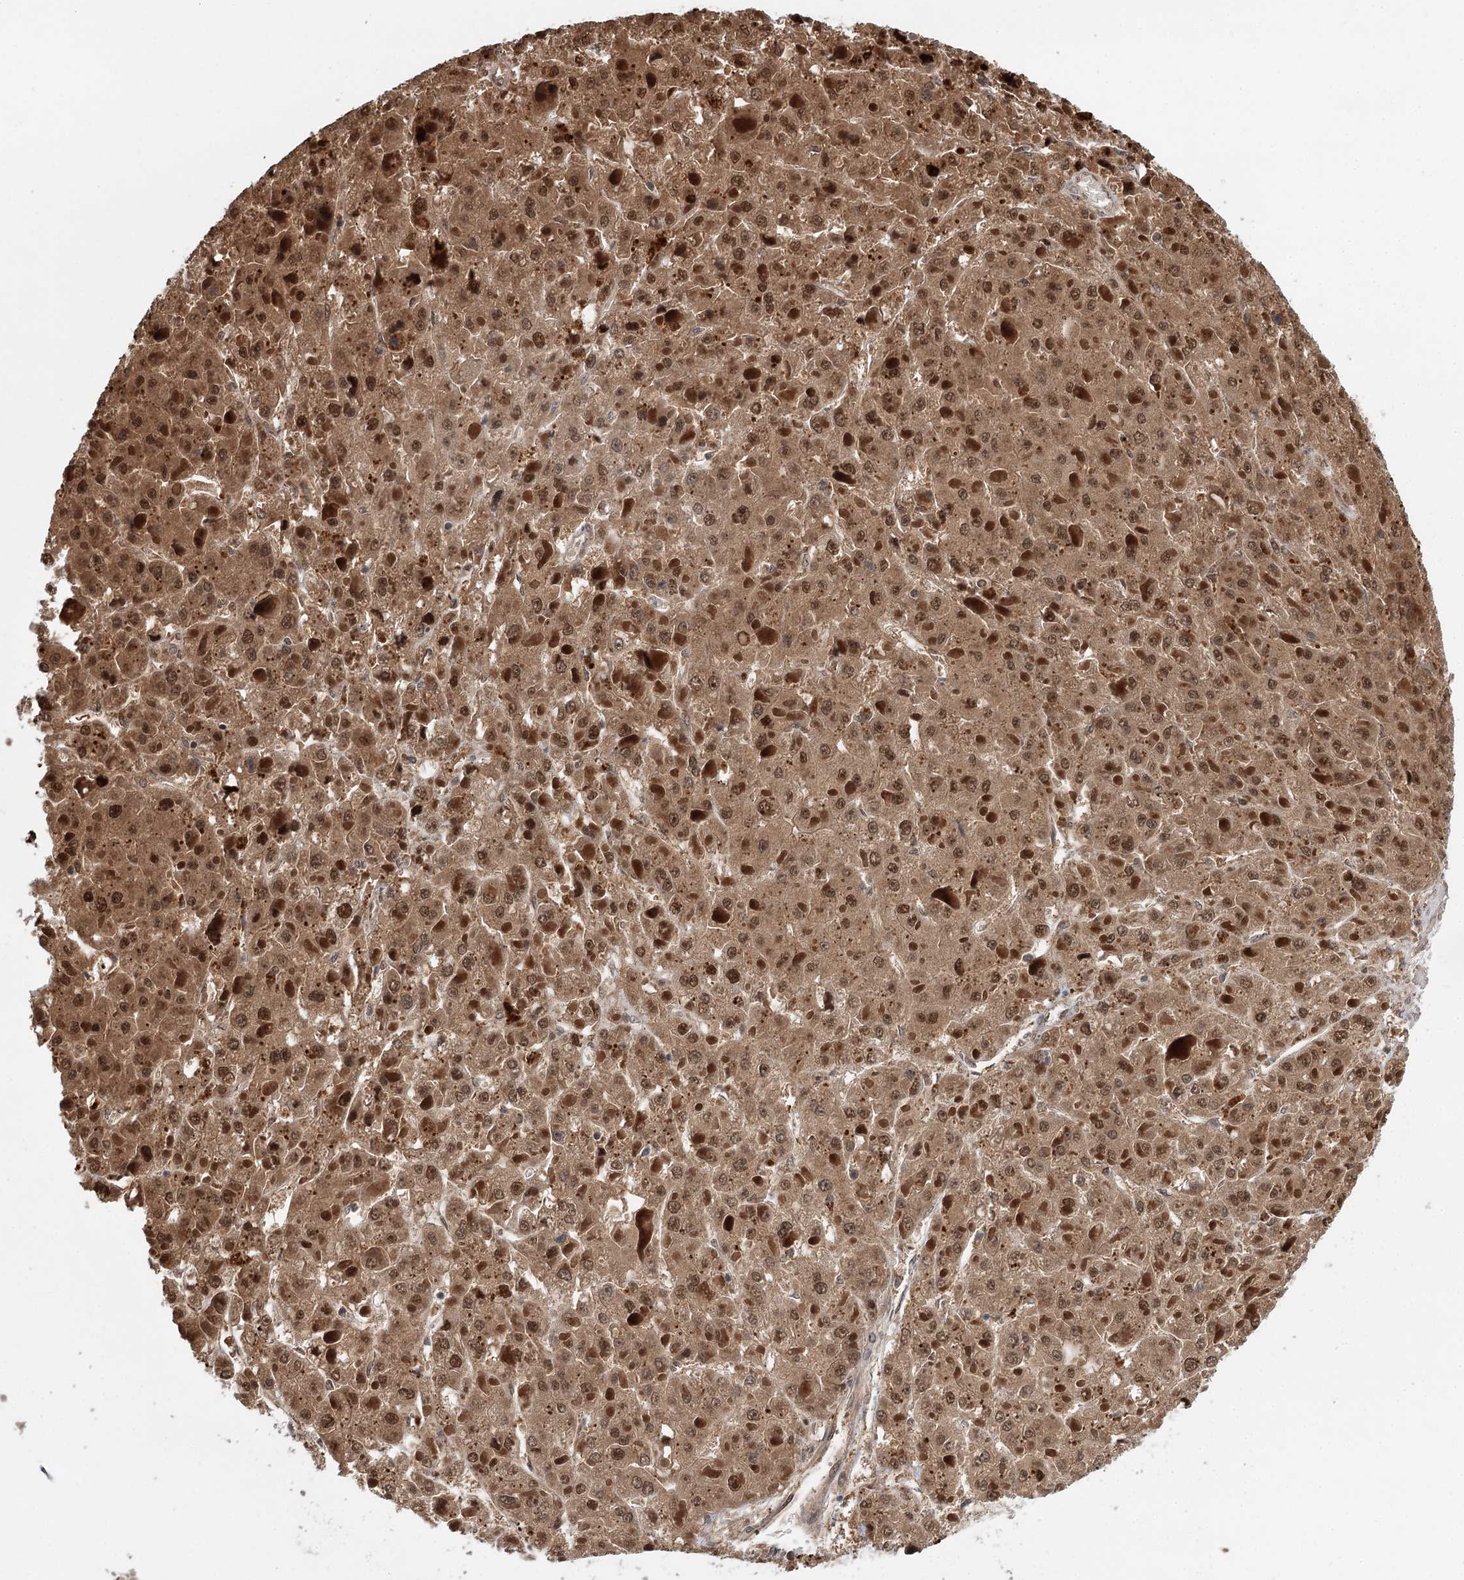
{"staining": {"intensity": "moderate", "quantity": ">75%", "location": "cytoplasmic/membranous,nuclear"}, "tissue": "liver cancer", "cell_type": "Tumor cells", "image_type": "cancer", "snomed": [{"axis": "morphology", "description": "Carcinoma, Hepatocellular, NOS"}, {"axis": "topography", "description": "Liver"}], "caption": "Protein staining of hepatocellular carcinoma (liver) tissue demonstrates moderate cytoplasmic/membranous and nuclear expression in approximately >75% of tumor cells.", "gene": "N6AMT1", "patient": {"sex": "female", "age": 73}}